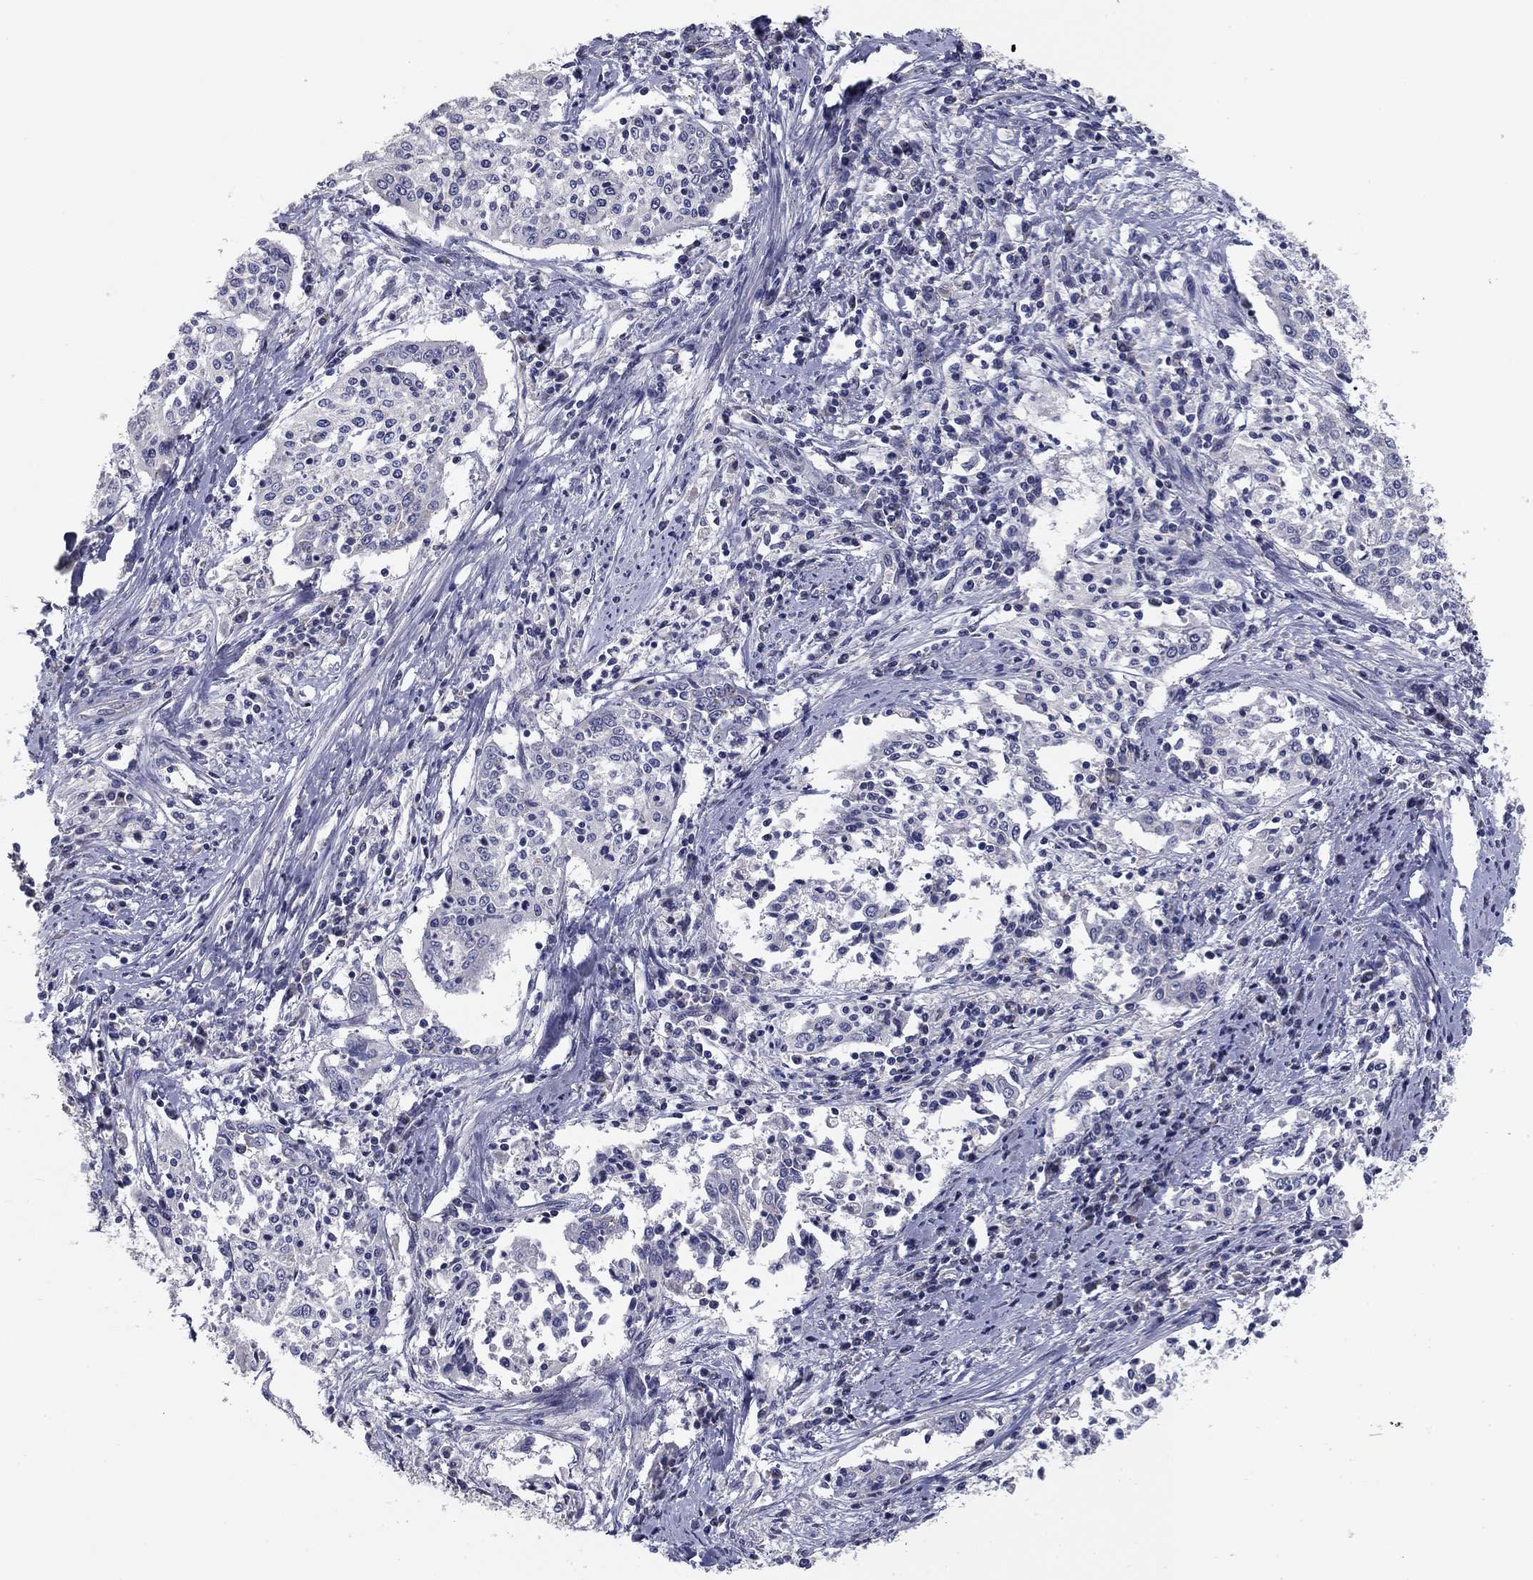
{"staining": {"intensity": "negative", "quantity": "none", "location": "none"}, "tissue": "cervical cancer", "cell_type": "Tumor cells", "image_type": "cancer", "snomed": [{"axis": "morphology", "description": "Squamous cell carcinoma, NOS"}, {"axis": "topography", "description": "Cervix"}], "caption": "Tumor cells show no significant protein positivity in cervical squamous cell carcinoma.", "gene": "SEPTIN3", "patient": {"sex": "female", "age": 41}}